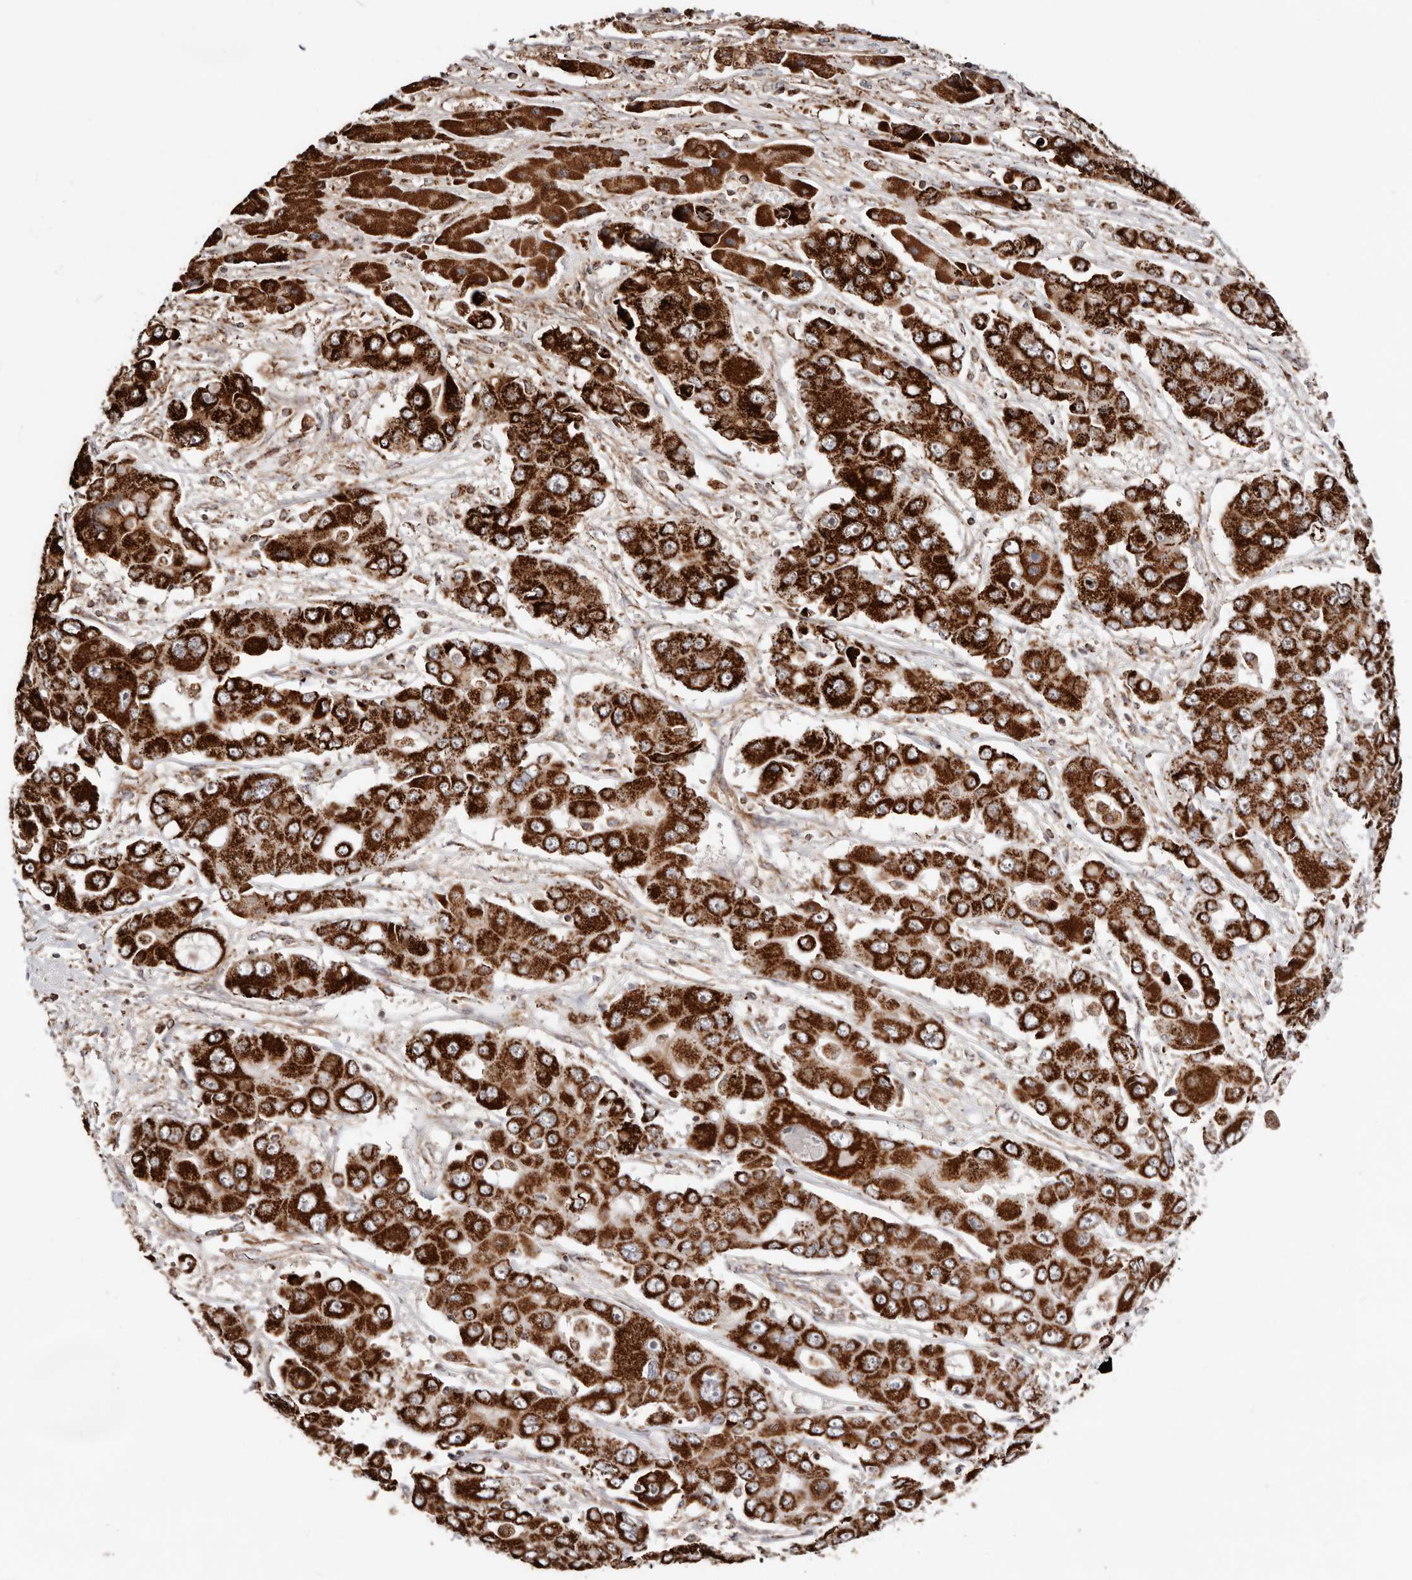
{"staining": {"intensity": "strong", "quantity": ">75%", "location": "cytoplasmic/membranous"}, "tissue": "liver cancer", "cell_type": "Tumor cells", "image_type": "cancer", "snomed": [{"axis": "morphology", "description": "Cholangiocarcinoma"}, {"axis": "topography", "description": "Liver"}], "caption": "Immunohistochemical staining of liver cancer (cholangiocarcinoma) demonstrates high levels of strong cytoplasmic/membranous protein staining in about >75% of tumor cells.", "gene": "PRKACB", "patient": {"sex": "male", "age": 67}}